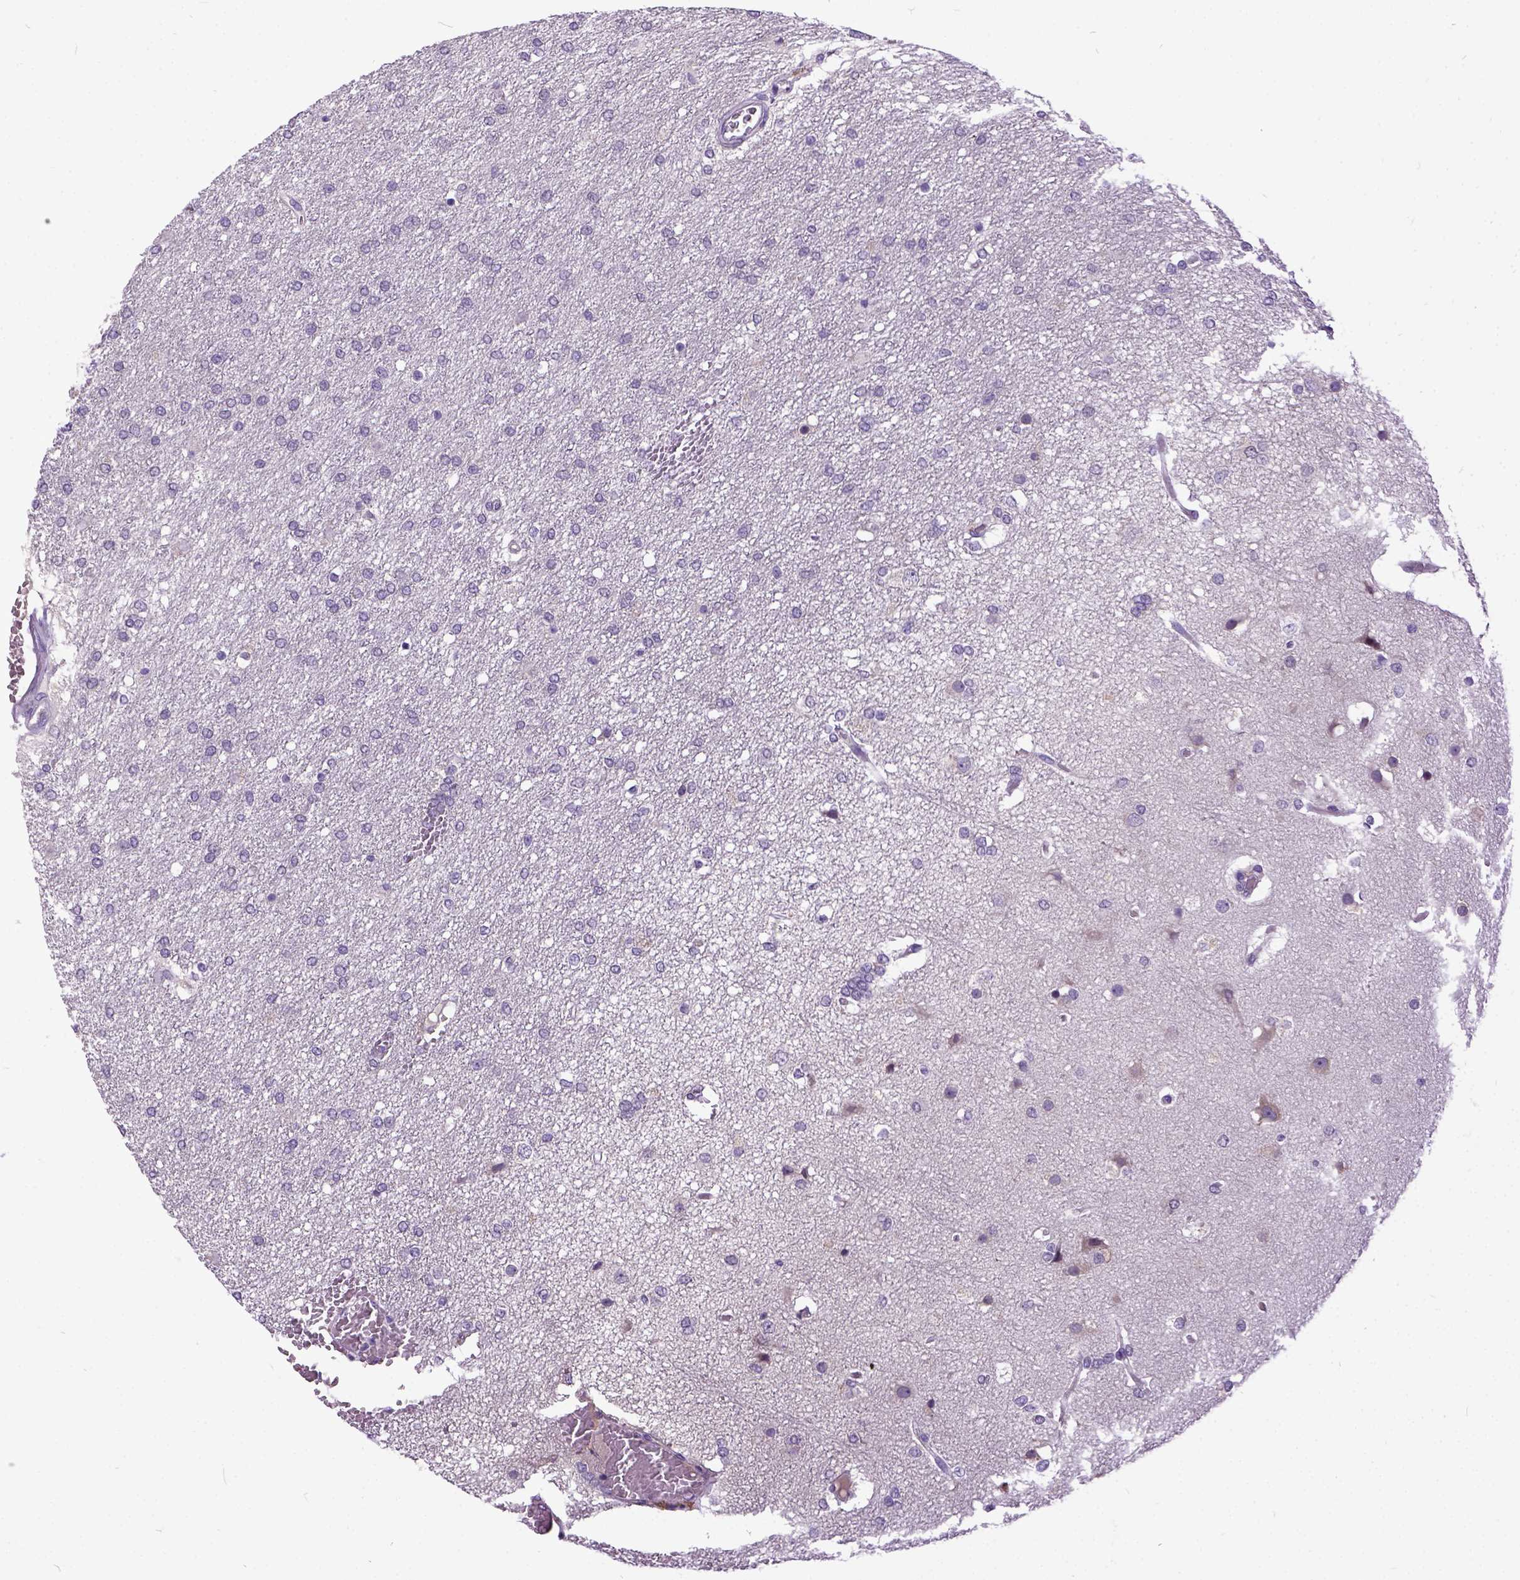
{"staining": {"intensity": "negative", "quantity": "none", "location": "none"}, "tissue": "glioma", "cell_type": "Tumor cells", "image_type": "cancer", "snomed": [{"axis": "morphology", "description": "Glioma, malignant, High grade"}, {"axis": "topography", "description": "Brain"}], "caption": "The histopathology image shows no significant expression in tumor cells of glioma.", "gene": "NEK5", "patient": {"sex": "female", "age": 61}}